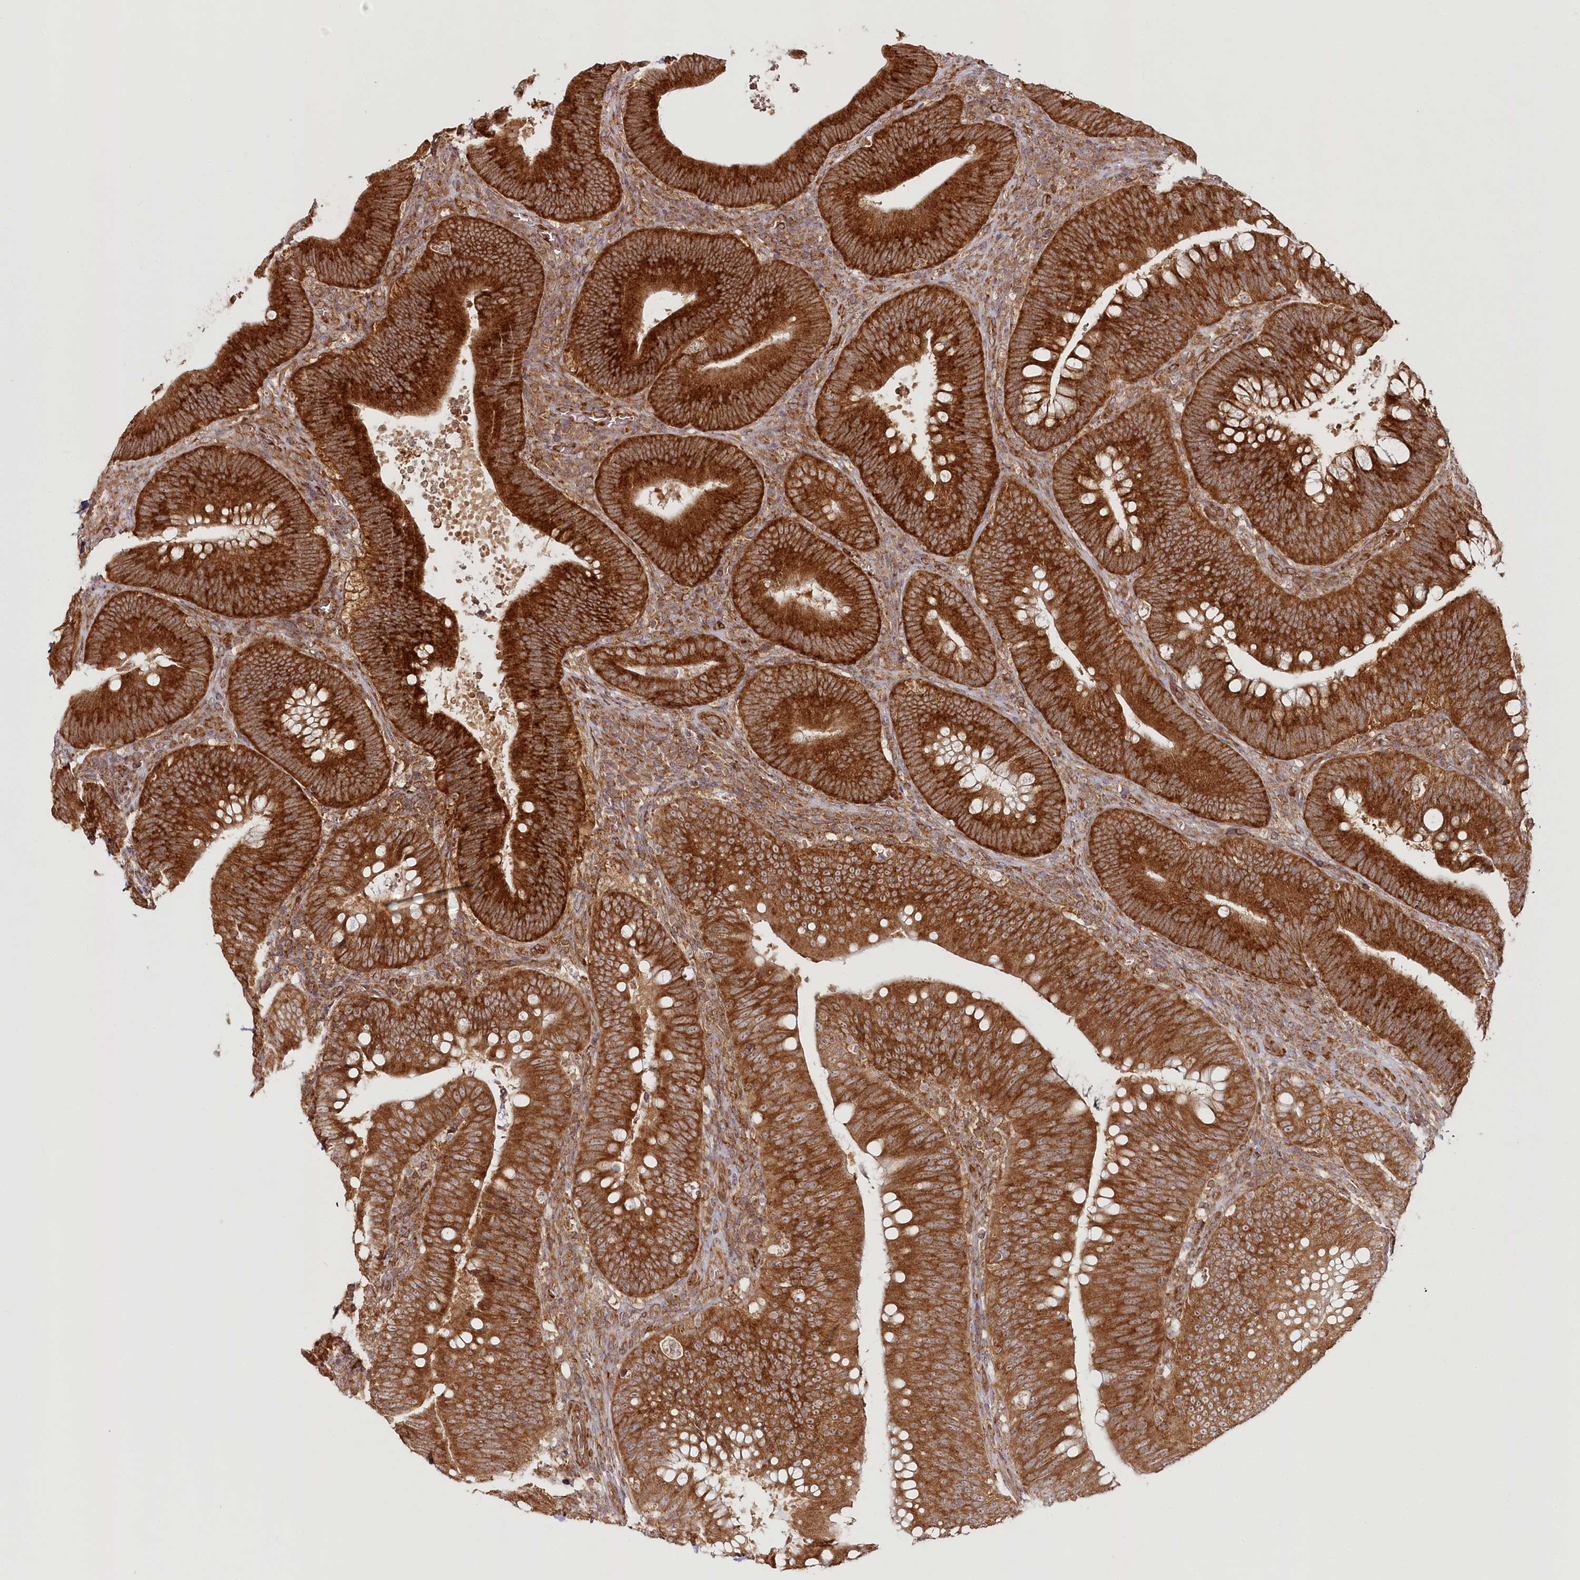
{"staining": {"intensity": "strong", "quantity": ">75%", "location": "cytoplasmic/membranous"}, "tissue": "colorectal cancer", "cell_type": "Tumor cells", "image_type": "cancer", "snomed": [{"axis": "morphology", "description": "Normal tissue, NOS"}, {"axis": "topography", "description": "Colon"}], "caption": "Protein expression analysis of human colorectal cancer reveals strong cytoplasmic/membranous staining in approximately >75% of tumor cells.", "gene": "OTUD4", "patient": {"sex": "female", "age": 82}}